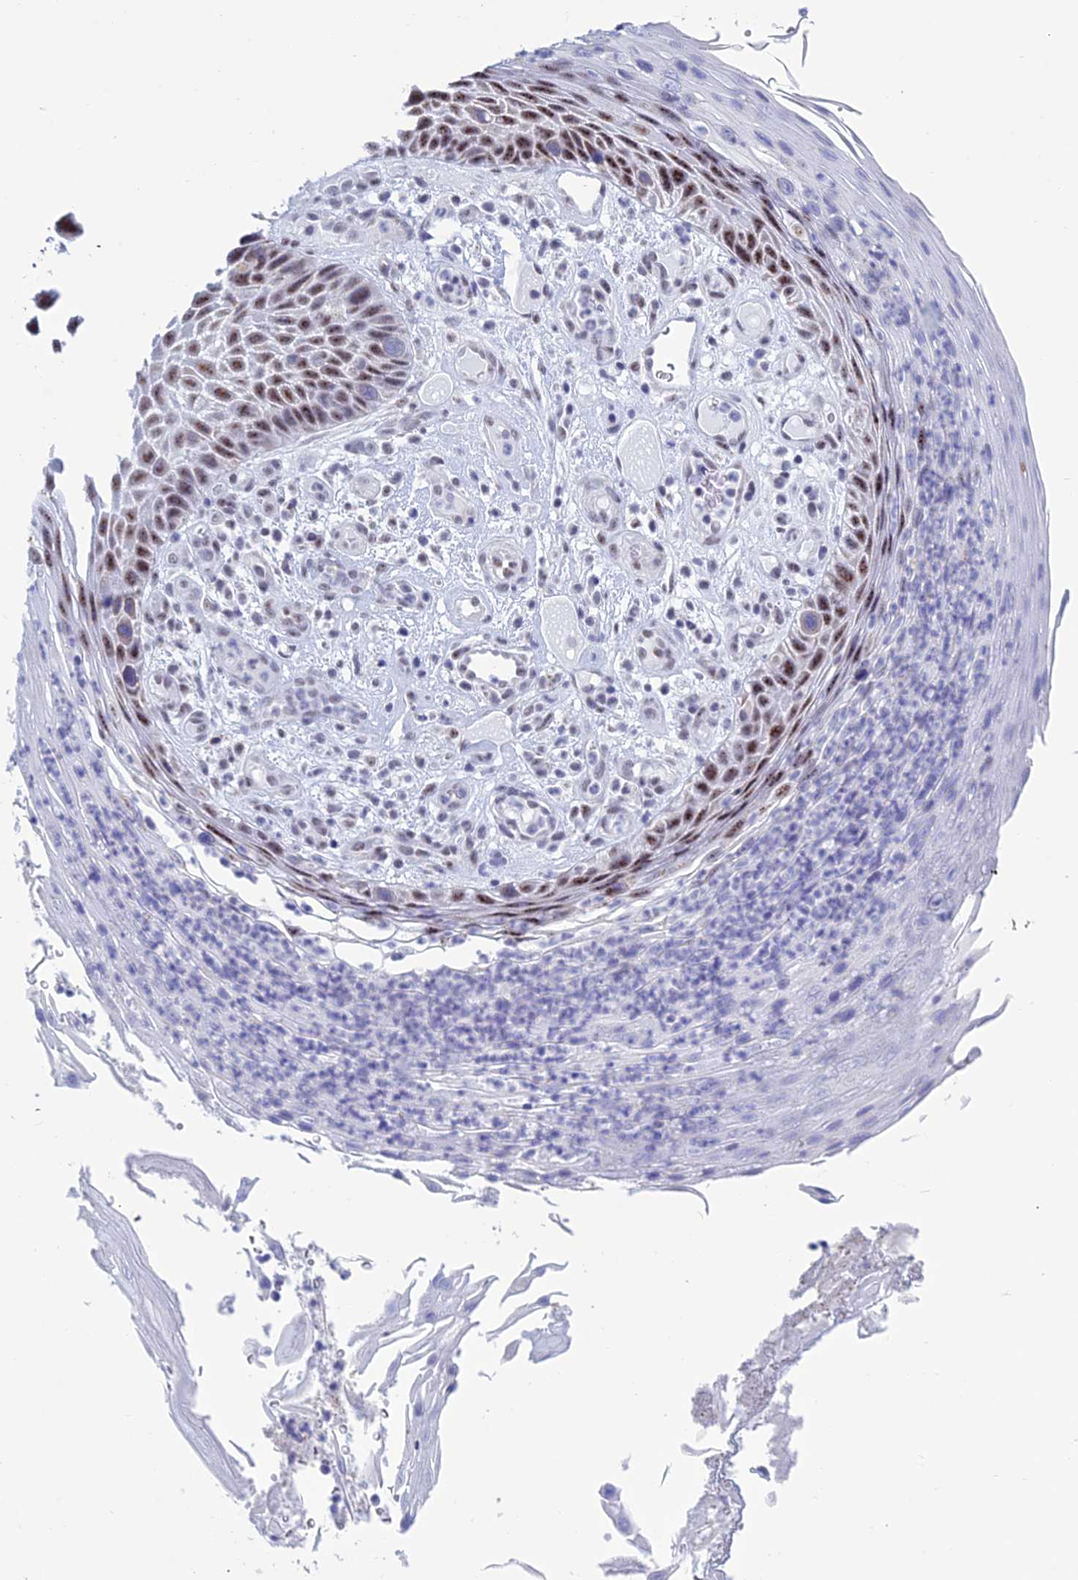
{"staining": {"intensity": "moderate", "quantity": "25%-75%", "location": "nuclear"}, "tissue": "skin cancer", "cell_type": "Tumor cells", "image_type": "cancer", "snomed": [{"axis": "morphology", "description": "Squamous cell carcinoma, NOS"}, {"axis": "topography", "description": "Skin"}], "caption": "Protein expression analysis of squamous cell carcinoma (skin) shows moderate nuclear staining in approximately 25%-75% of tumor cells.", "gene": "KLF14", "patient": {"sex": "female", "age": 88}}